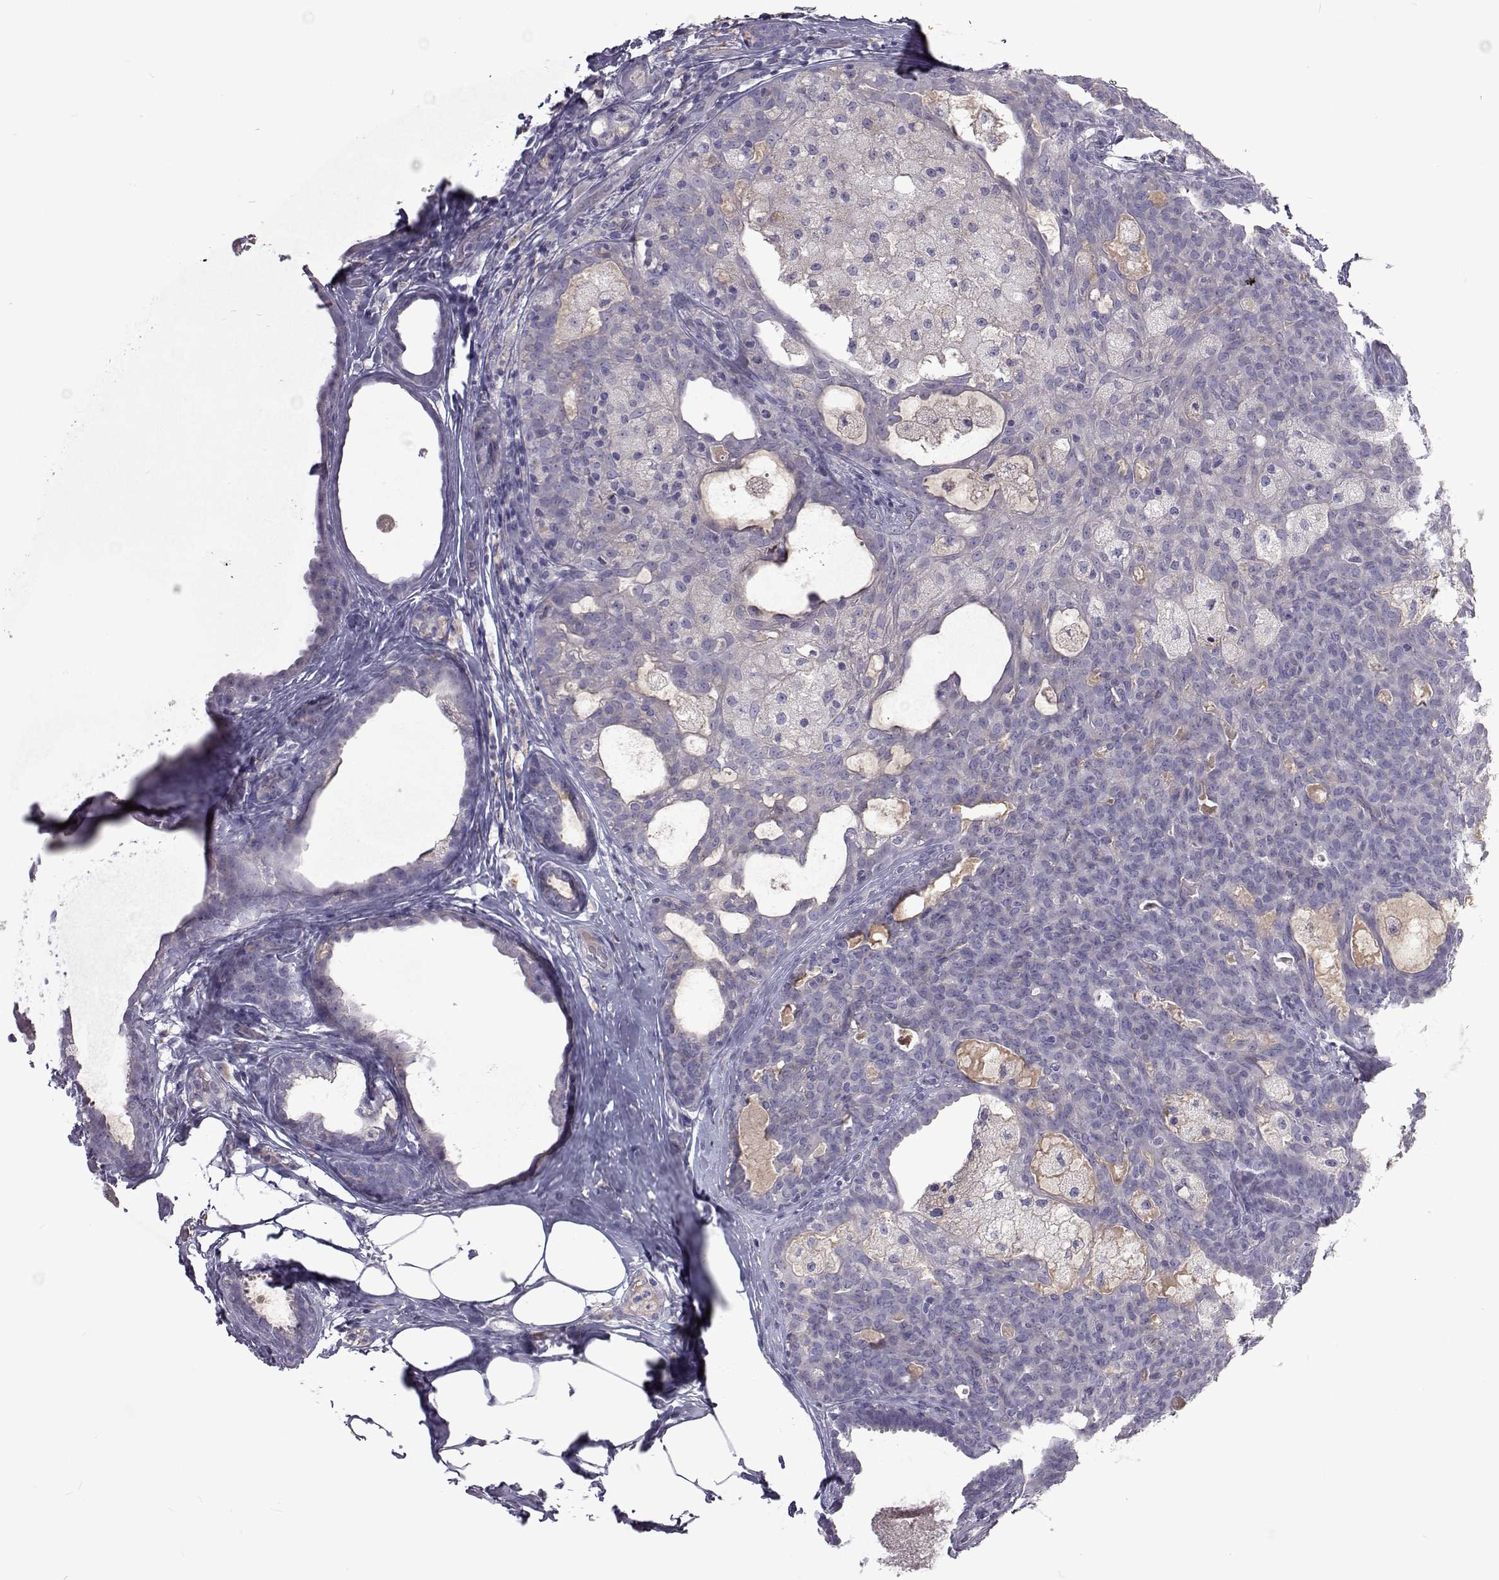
{"staining": {"intensity": "negative", "quantity": "none", "location": "none"}, "tissue": "breast cancer", "cell_type": "Tumor cells", "image_type": "cancer", "snomed": [{"axis": "morphology", "description": "Duct carcinoma"}, {"axis": "topography", "description": "Breast"}], "caption": "The image demonstrates no staining of tumor cells in breast invasive ductal carcinoma.", "gene": "TCF15", "patient": {"sex": "female", "age": 59}}